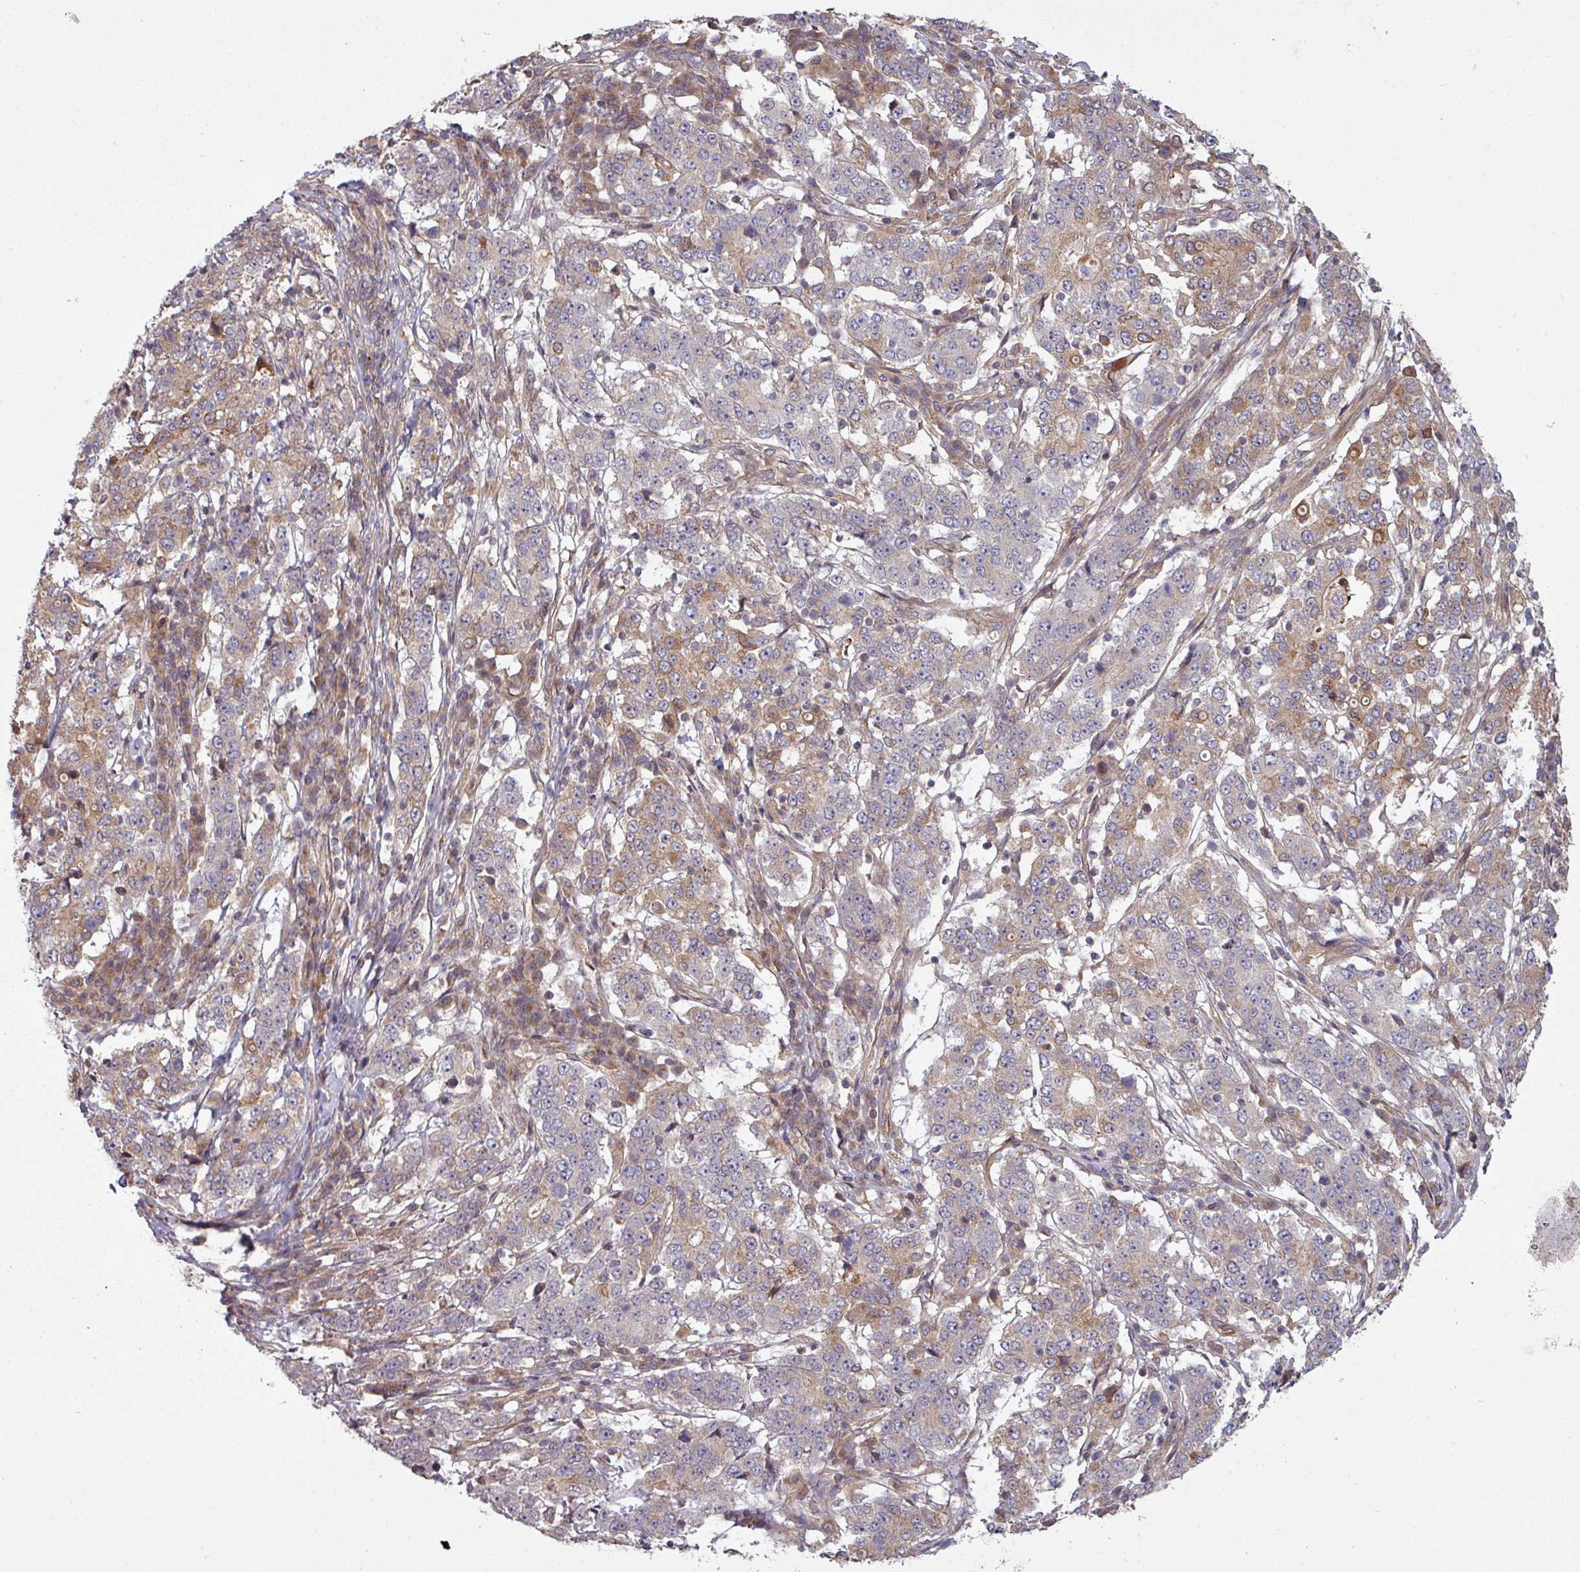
{"staining": {"intensity": "weak", "quantity": "<25%", "location": "cytoplasmic/membranous"}, "tissue": "stomach cancer", "cell_type": "Tumor cells", "image_type": "cancer", "snomed": [{"axis": "morphology", "description": "Adenocarcinoma, NOS"}, {"axis": "topography", "description": "Stomach"}], "caption": "This micrograph is of stomach adenocarcinoma stained with immunohistochemistry to label a protein in brown with the nuclei are counter-stained blue. There is no expression in tumor cells.", "gene": "SNRNP25", "patient": {"sex": "male", "age": 59}}